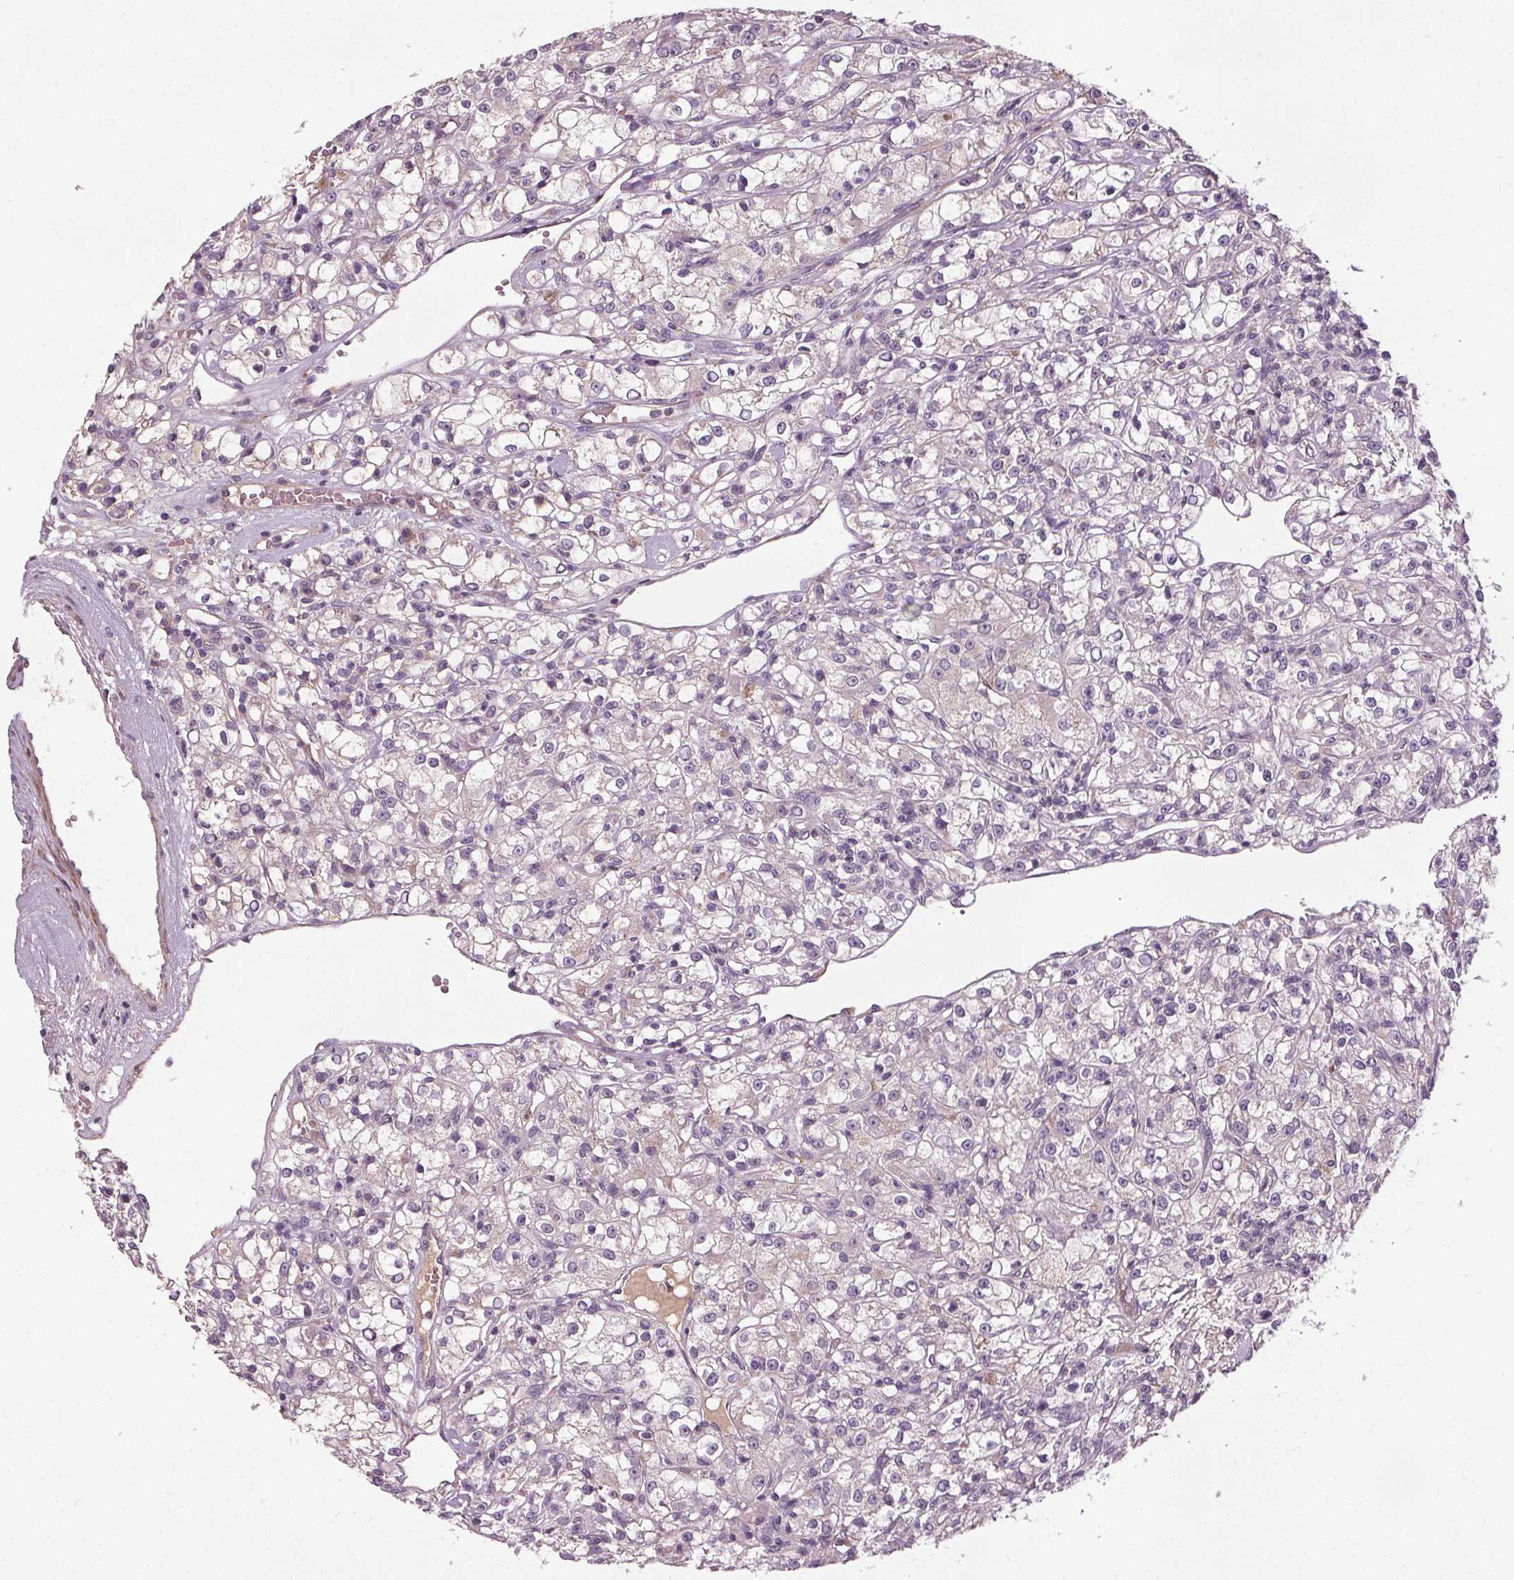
{"staining": {"intensity": "negative", "quantity": "none", "location": "none"}, "tissue": "renal cancer", "cell_type": "Tumor cells", "image_type": "cancer", "snomed": [{"axis": "morphology", "description": "Adenocarcinoma, NOS"}, {"axis": "topography", "description": "Kidney"}], "caption": "An IHC histopathology image of renal cancer (adenocarcinoma) is shown. There is no staining in tumor cells of renal cancer (adenocarcinoma). Nuclei are stained in blue.", "gene": "PDGFD", "patient": {"sex": "female", "age": 59}}